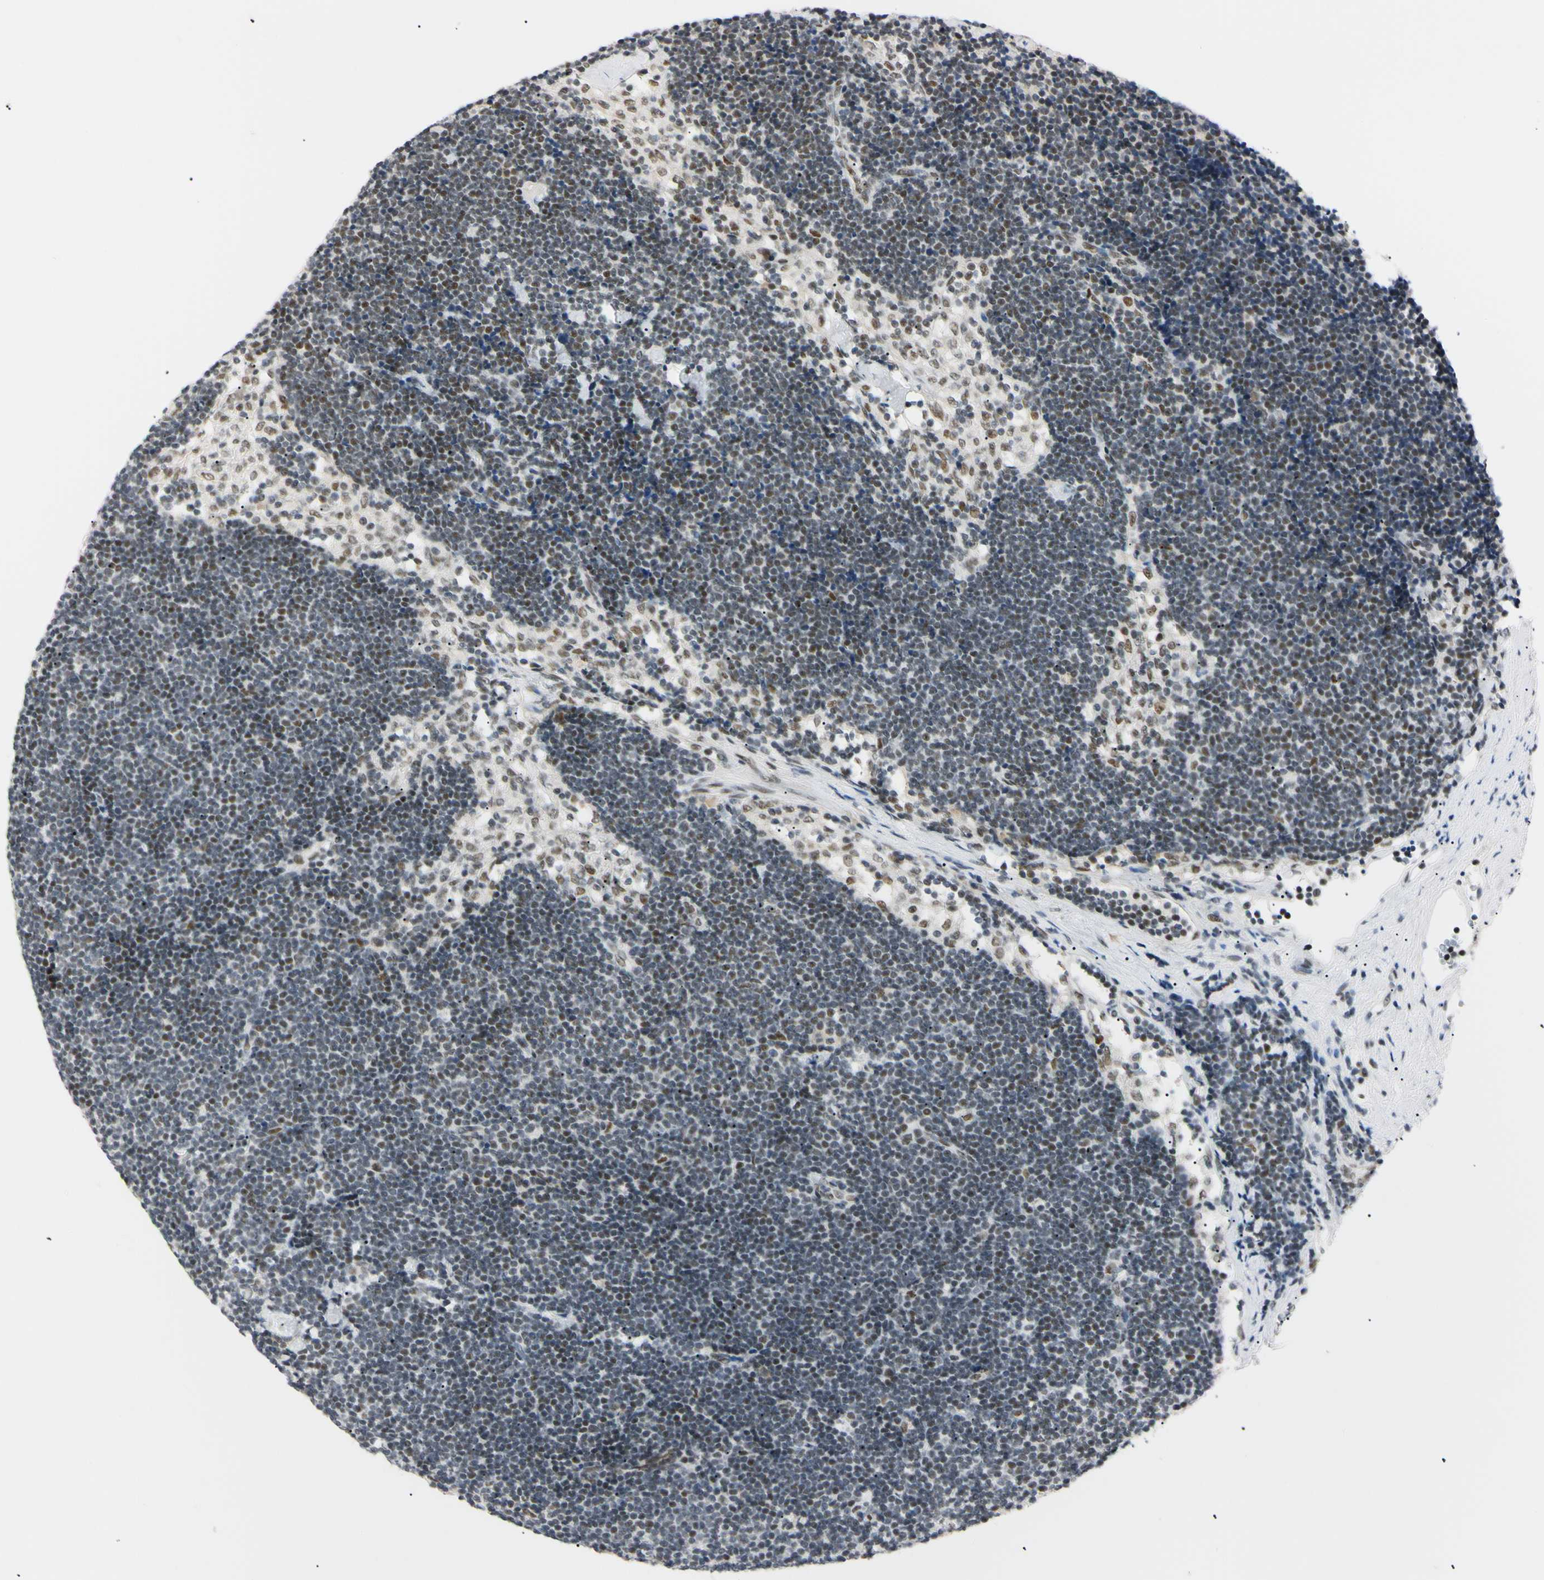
{"staining": {"intensity": "strong", "quantity": "<25%", "location": "nuclear"}, "tissue": "lymph node", "cell_type": "Germinal center cells", "image_type": "normal", "snomed": [{"axis": "morphology", "description": "Normal tissue, NOS"}, {"axis": "topography", "description": "Lymph node"}], "caption": "Strong nuclear staining for a protein is identified in about <25% of germinal center cells of unremarkable lymph node using immunohistochemistry (IHC).", "gene": "ZNF134", "patient": {"sex": "male", "age": 63}}